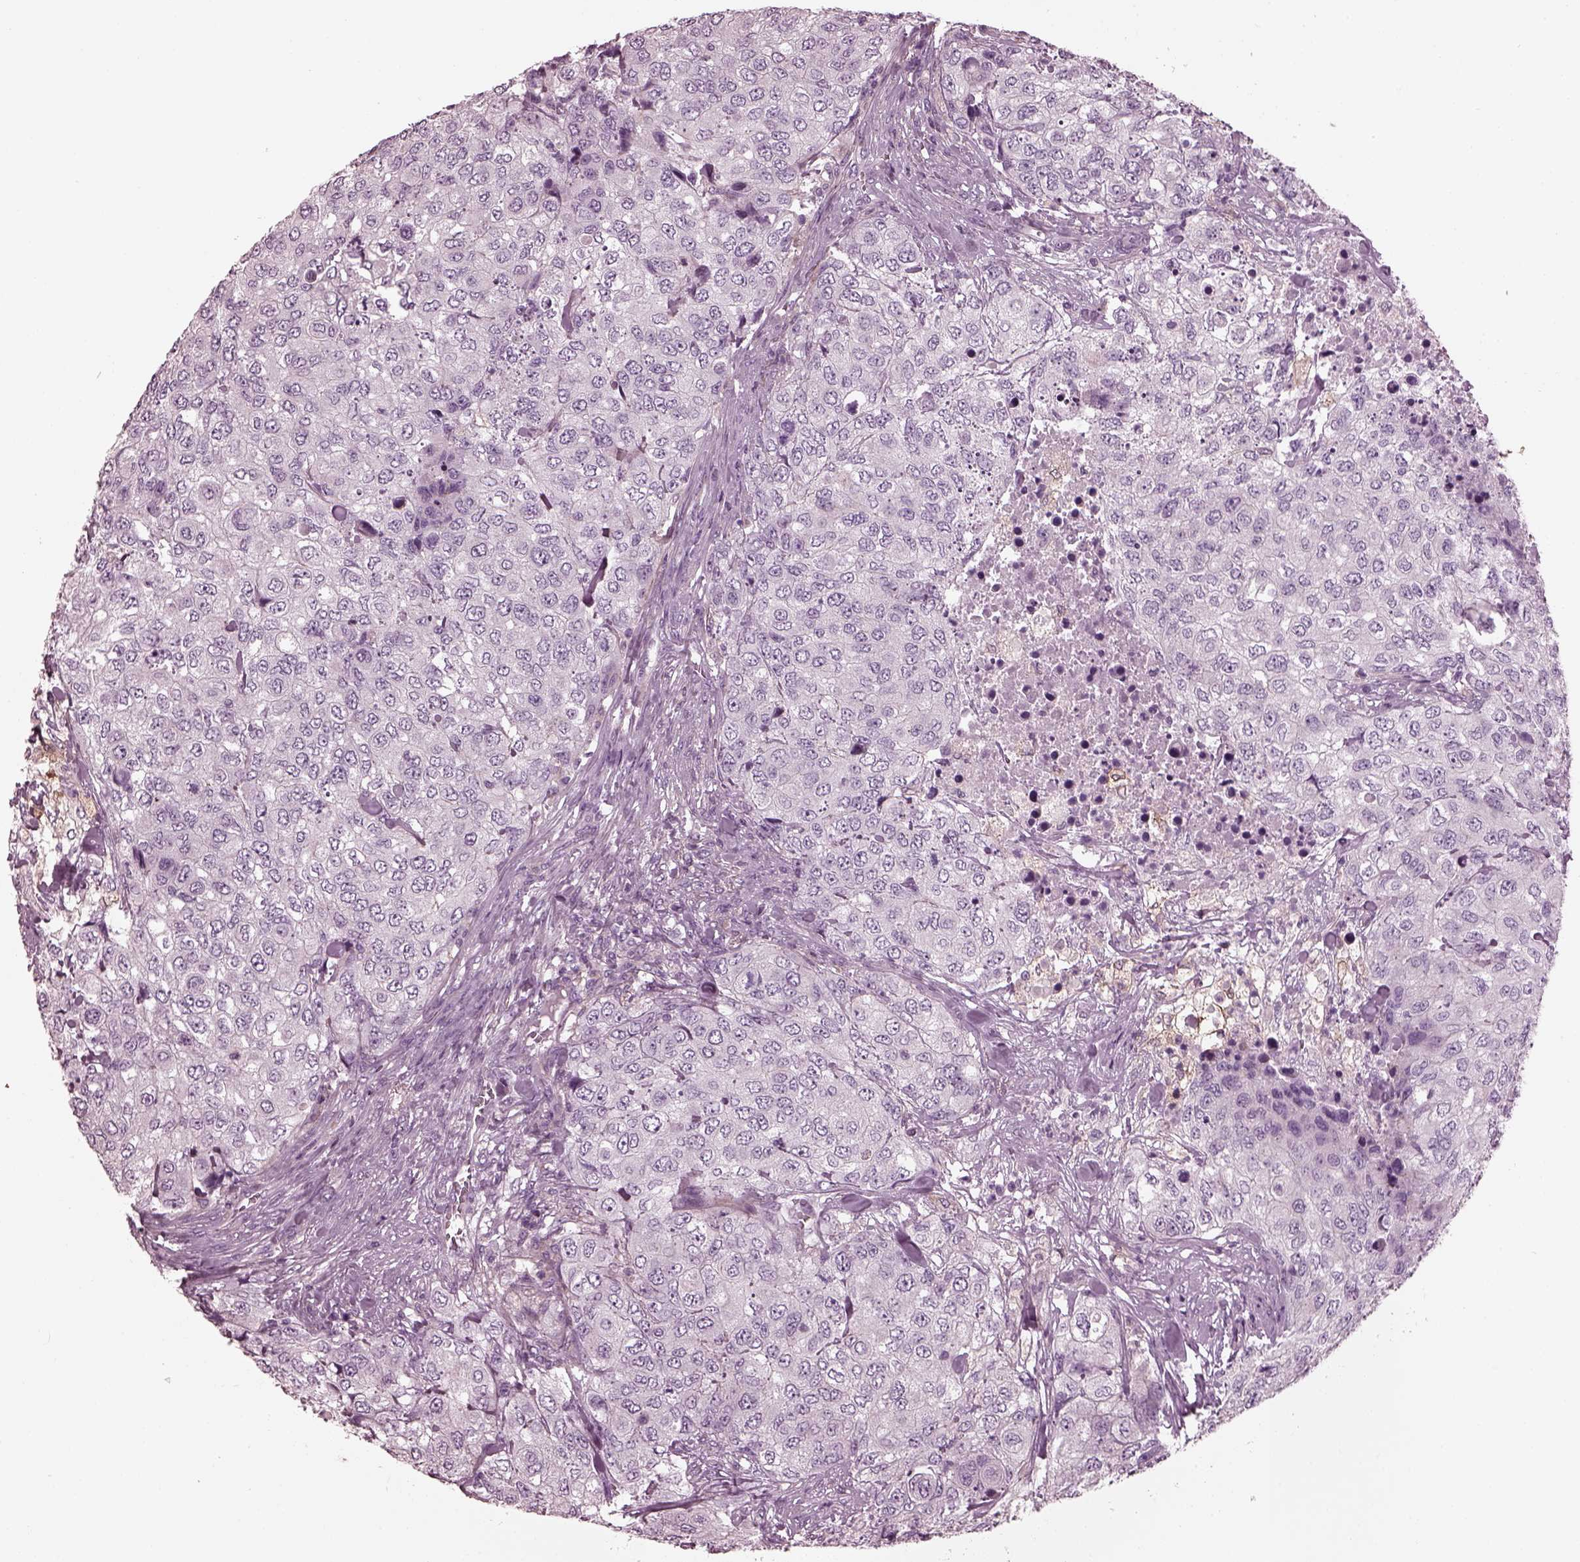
{"staining": {"intensity": "negative", "quantity": "none", "location": "none"}, "tissue": "urothelial cancer", "cell_type": "Tumor cells", "image_type": "cancer", "snomed": [{"axis": "morphology", "description": "Urothelial carcinoma, High grade"}, {"axis": "topography", "description": "Urinary bladder"}], "caption": "High-grade urothelial carcinoma stained for a protein using immunohistochemistry displays no positivity tumor cells.", "gene": "GDF11", "patient": {"sex": "female", "age": 78}}